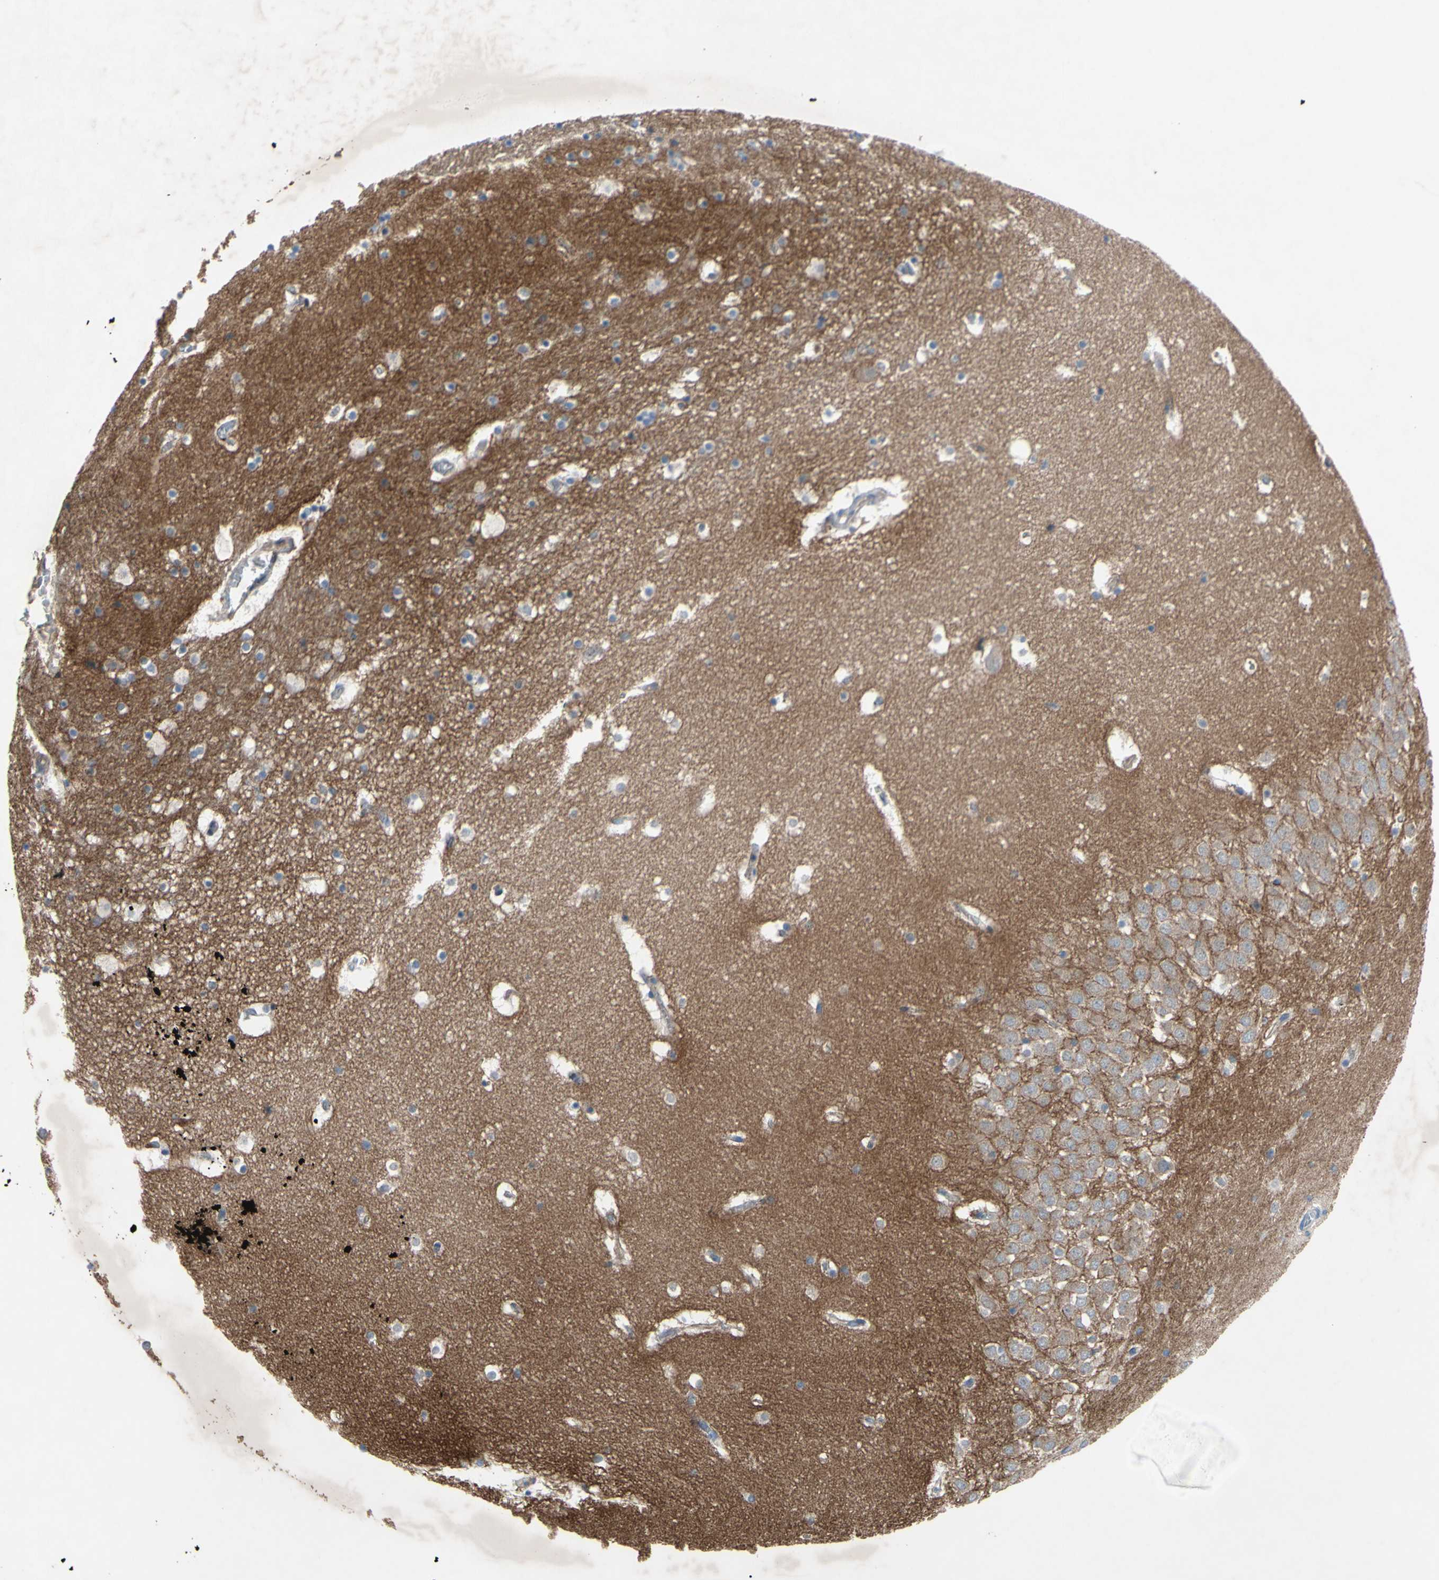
{"staining": {"intensity": "weak", "quantity": "<25%", "location": "cytoplasmic/membranous"}, "tissue": "hippocampus", "cell_type": "Glial cells", "image_type": "normal", "snomed": [{"axis": "morphology", "description": "Normal tissue, NOS"}, {"axis": "topography", "description": "Hippocampus"}], "caption": "This is an immunohistochemistry (IHC) histopathology image of unremarkable hippocampus. There is no positivity in glial cells.", "gene": "HILPDA", "patient": {"sex": "male", "age": 45}}